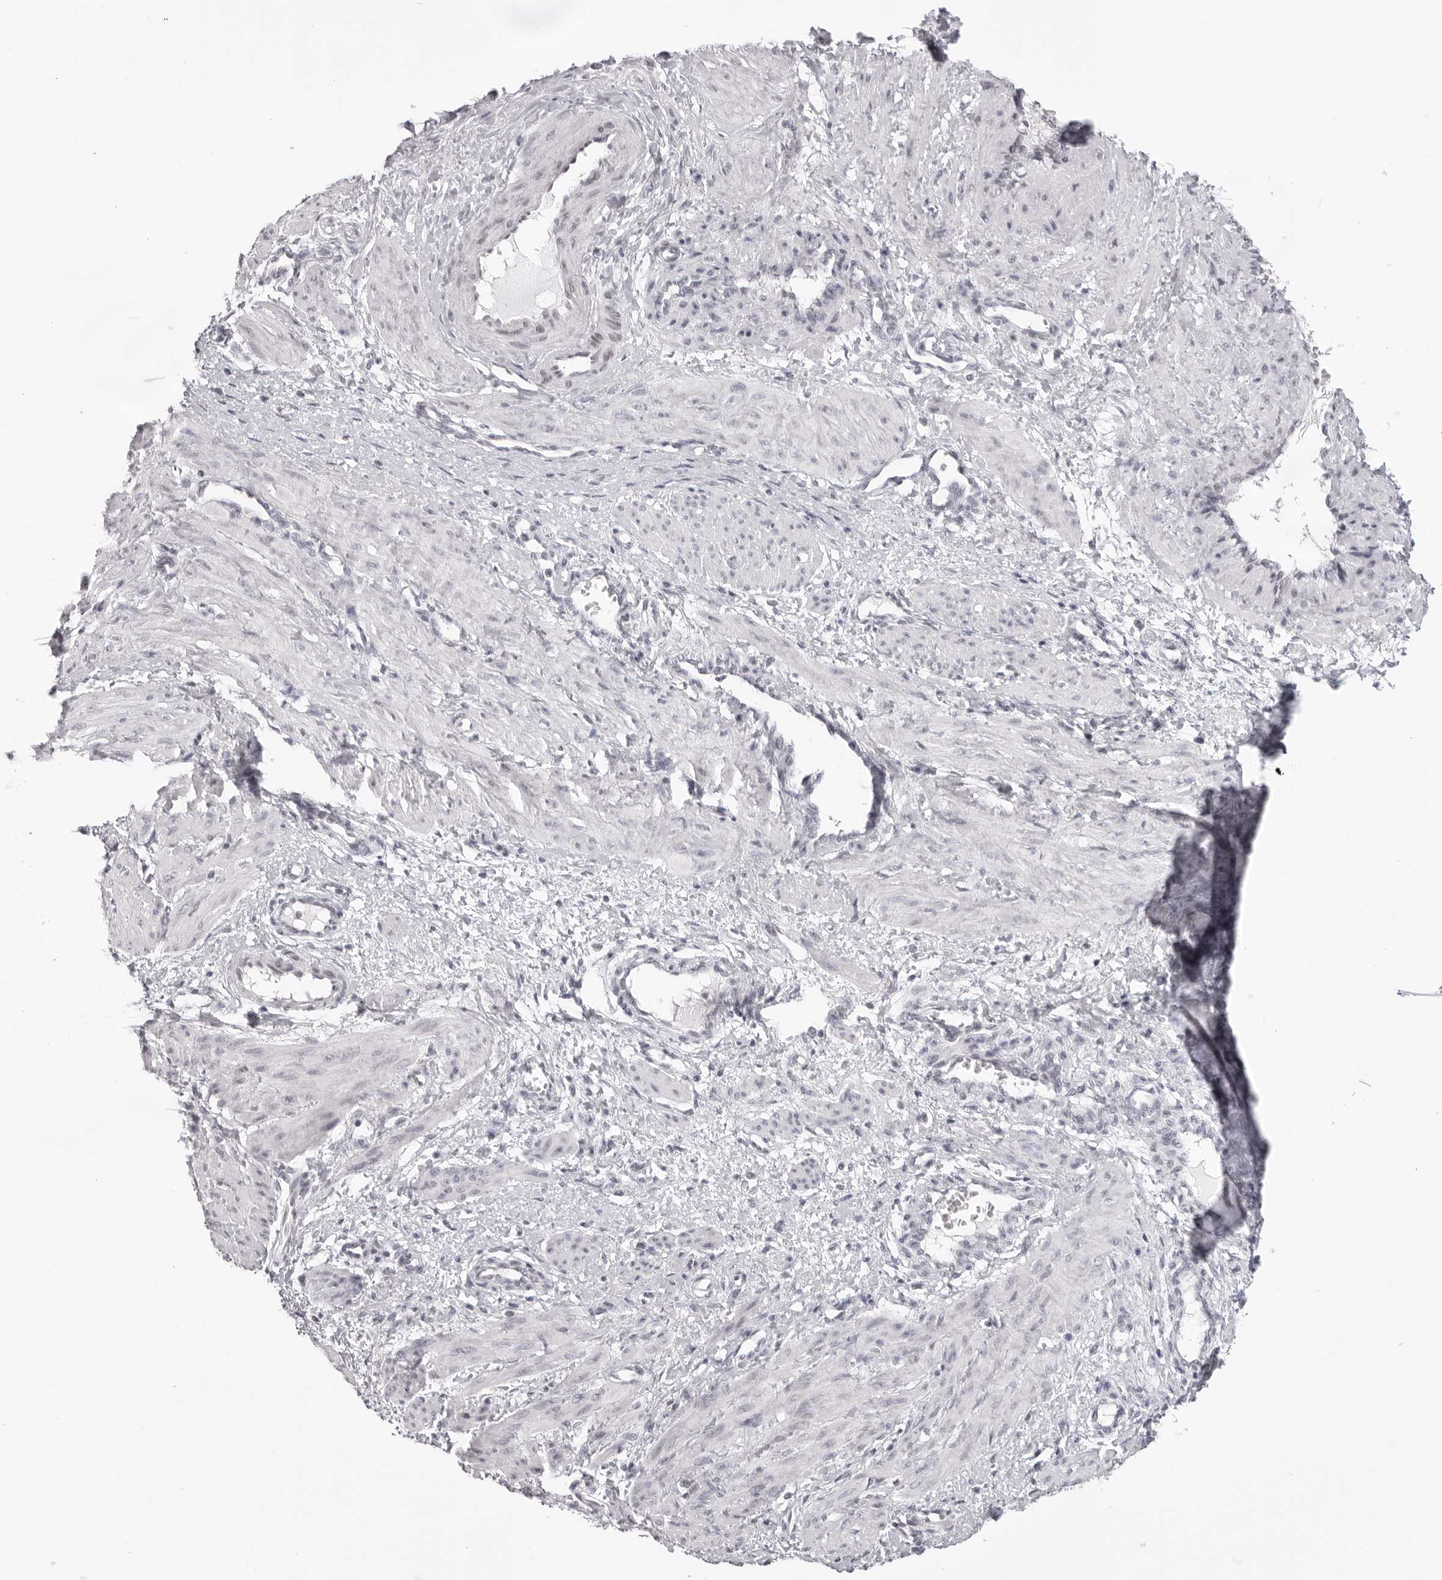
{"staining": {"intensity": "negative", "quantity": "none", "location": "none"}, "tissue": "smooth muscle", "cell_type": "Smooth muscle cells", "image_type": "normal", "snomed": [{"axis": "morphology", "description": "Normal tissue, NOS"}, {"axis": "topography", "description": "Endometrium"}], "caption": "Immunohistochemistry of unremarkable smooth muscle demonstrates no positivity in smooth muscle cells.", "gene": "MAFK", "patient": {"sex": "female", "age": 33}}